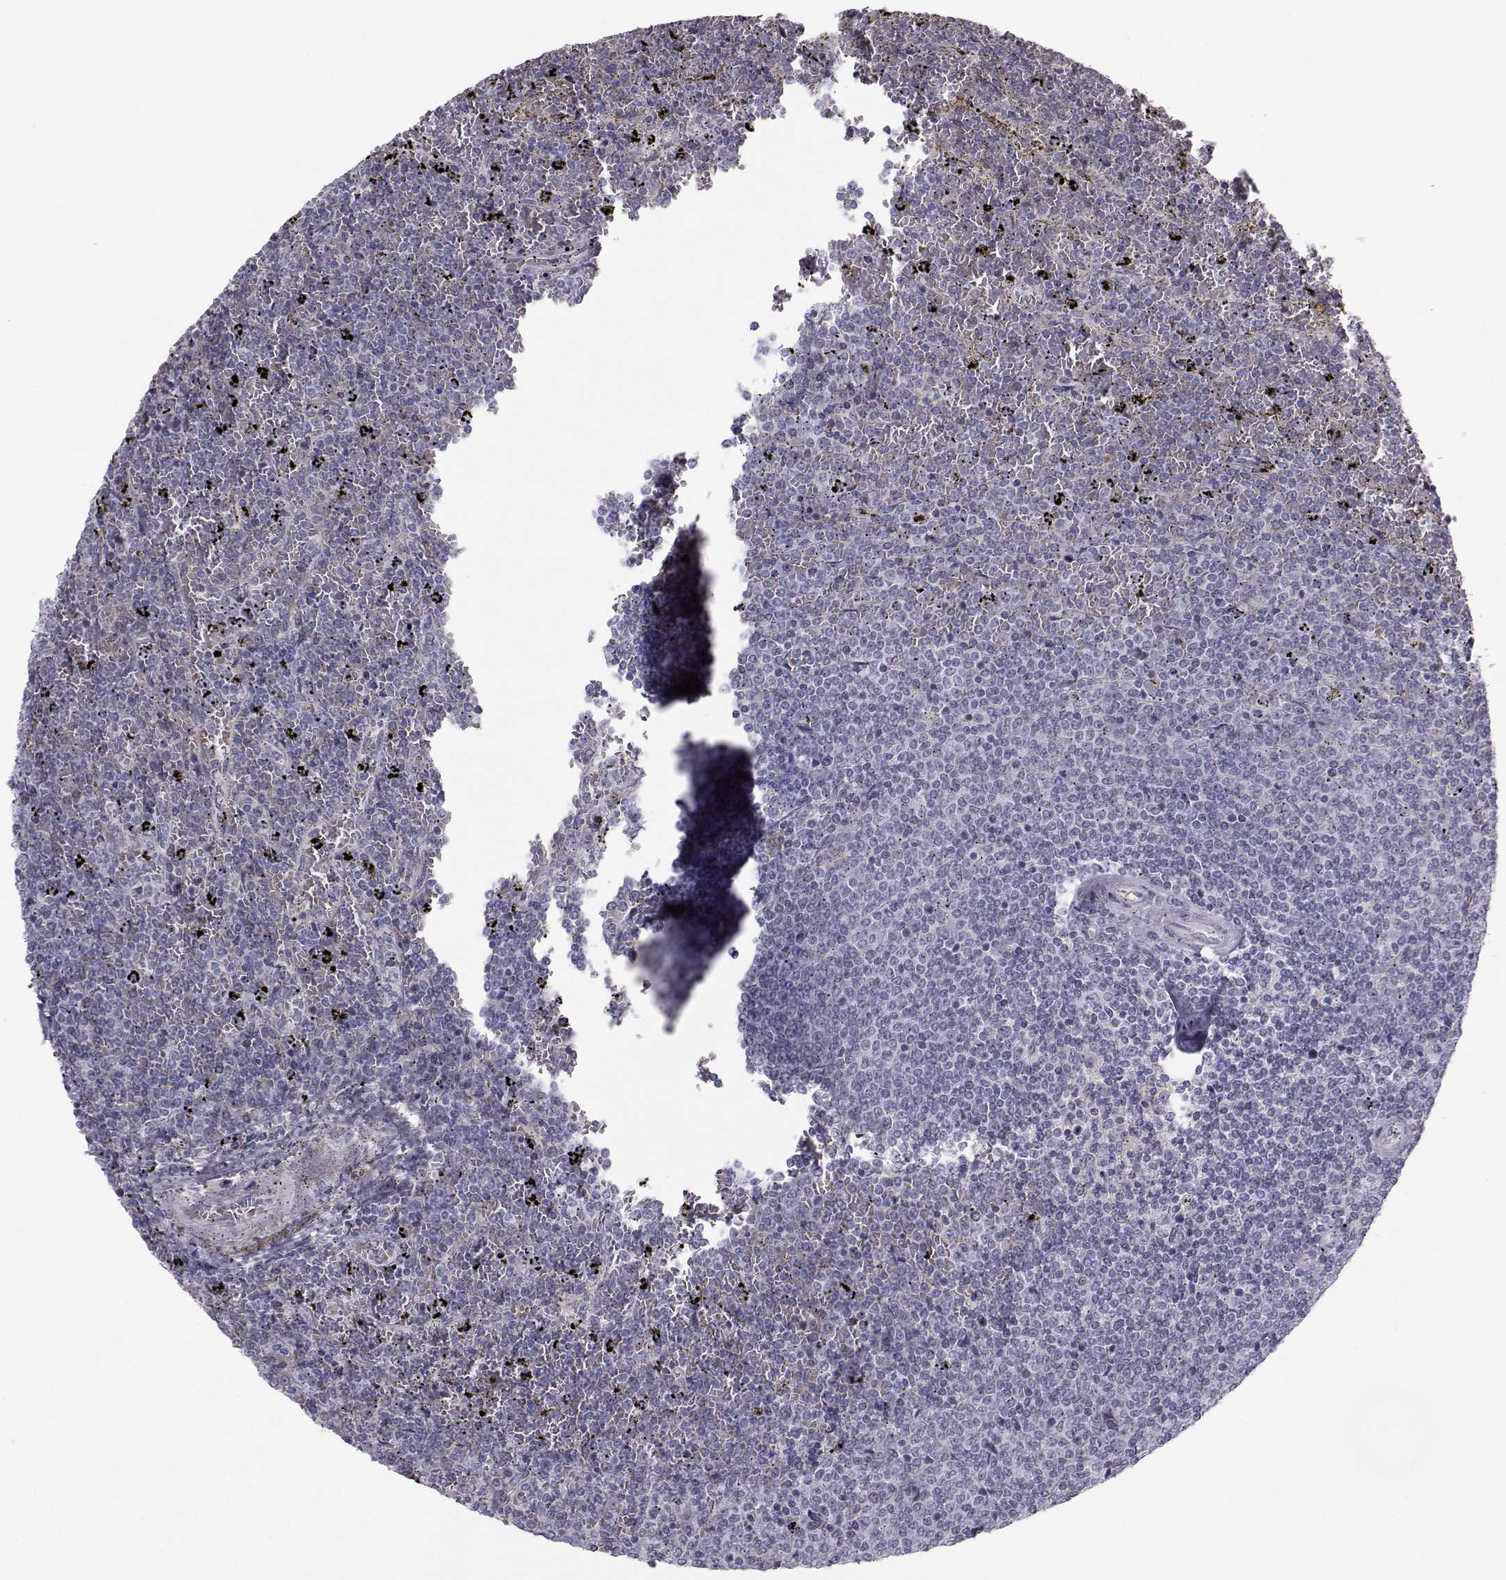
{"staining": {"intensity": "negative", "quantity": "none", "location": "none"}, "tissue": "lymphoma", "cell_type": "Tumor cells", "image_type": "cancer", "snomed": [{"axis": "morphology", "description": "Malignant lymphoma, non-Hodgkin's type, Low grade"}, {"axis": "topography", "description": "Spleen"}], "caption": "Protein analysis of lymphoma reveals no significant staining in tumor cells.", "gene": "GARIN3", "patient": {"sex": "female", "age": 77}}